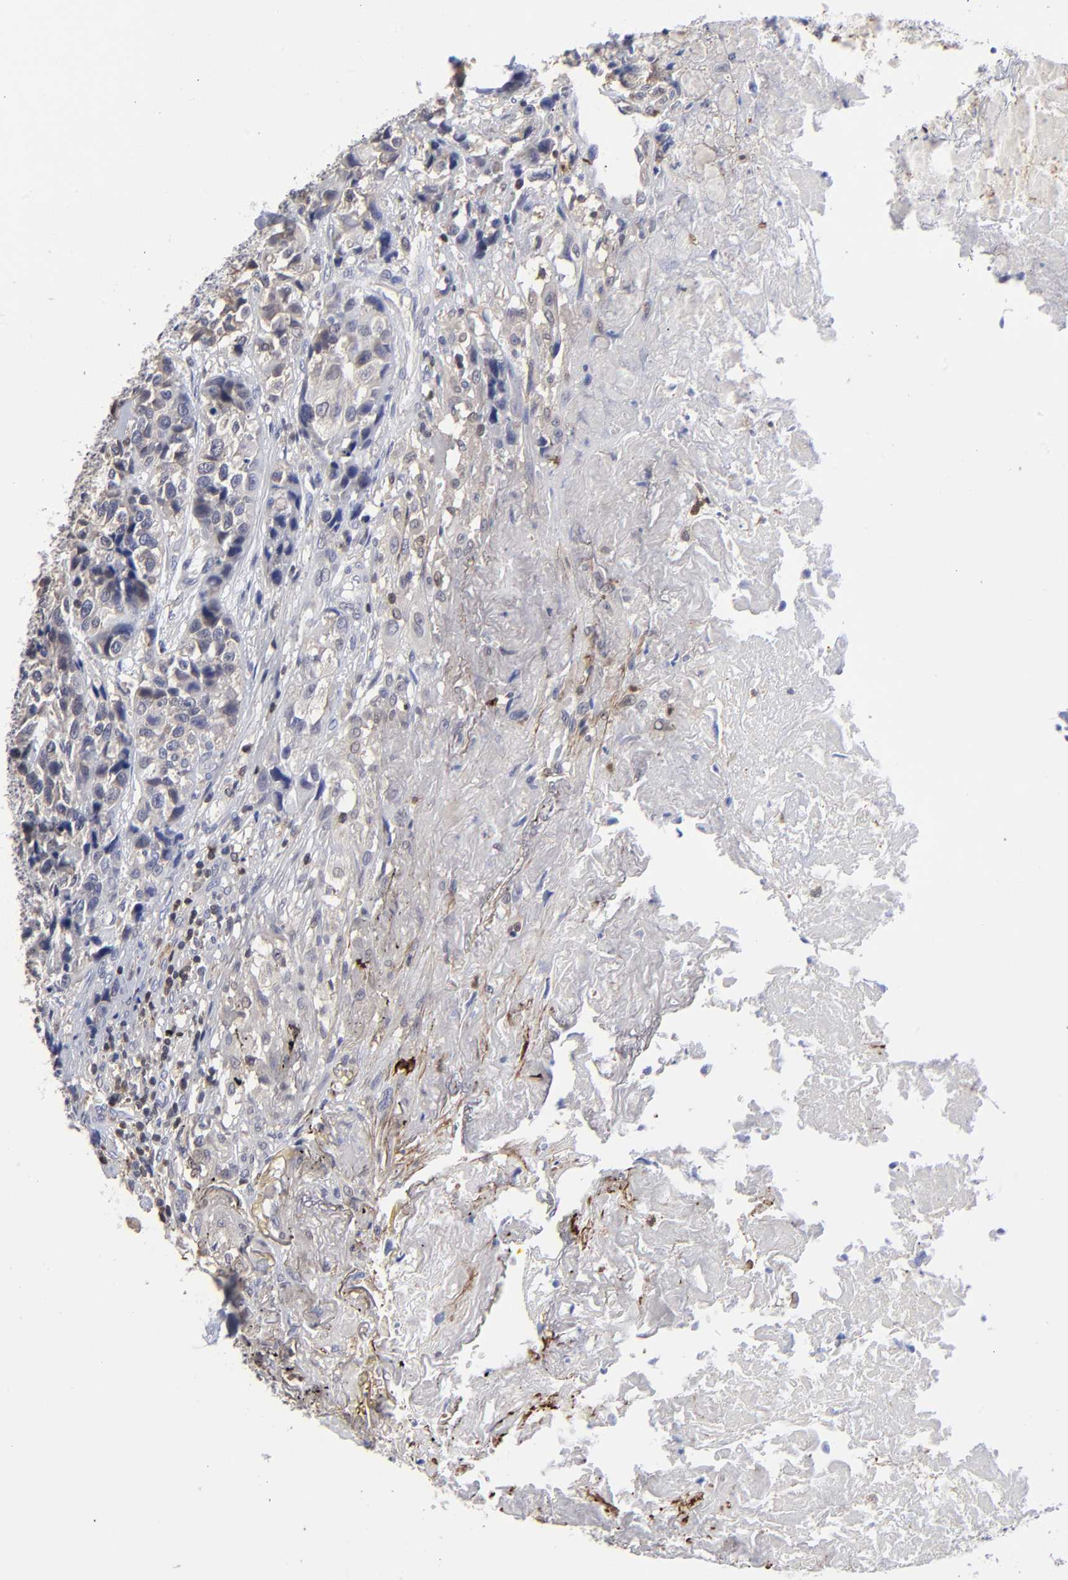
{"staining": {"intensity": "negative", "quantity": "none", "location": "none"}, "tissue": "urothelial cancer", "cell_type": "Tumor cells", "image_type": "cancer", "snomed": [{"axis": "morphology", "description": "Urothelial carcinoma, High grade"}, {"axis": "topography", "description": "Urinary bladder"}], "caption": "This is a photomicrograph of immunohistochemistry staining of urothelial cancer, which shows no expression in tumor cells.", "gene": "TBXT", "patient": {"sex": "female", "age": 81}}